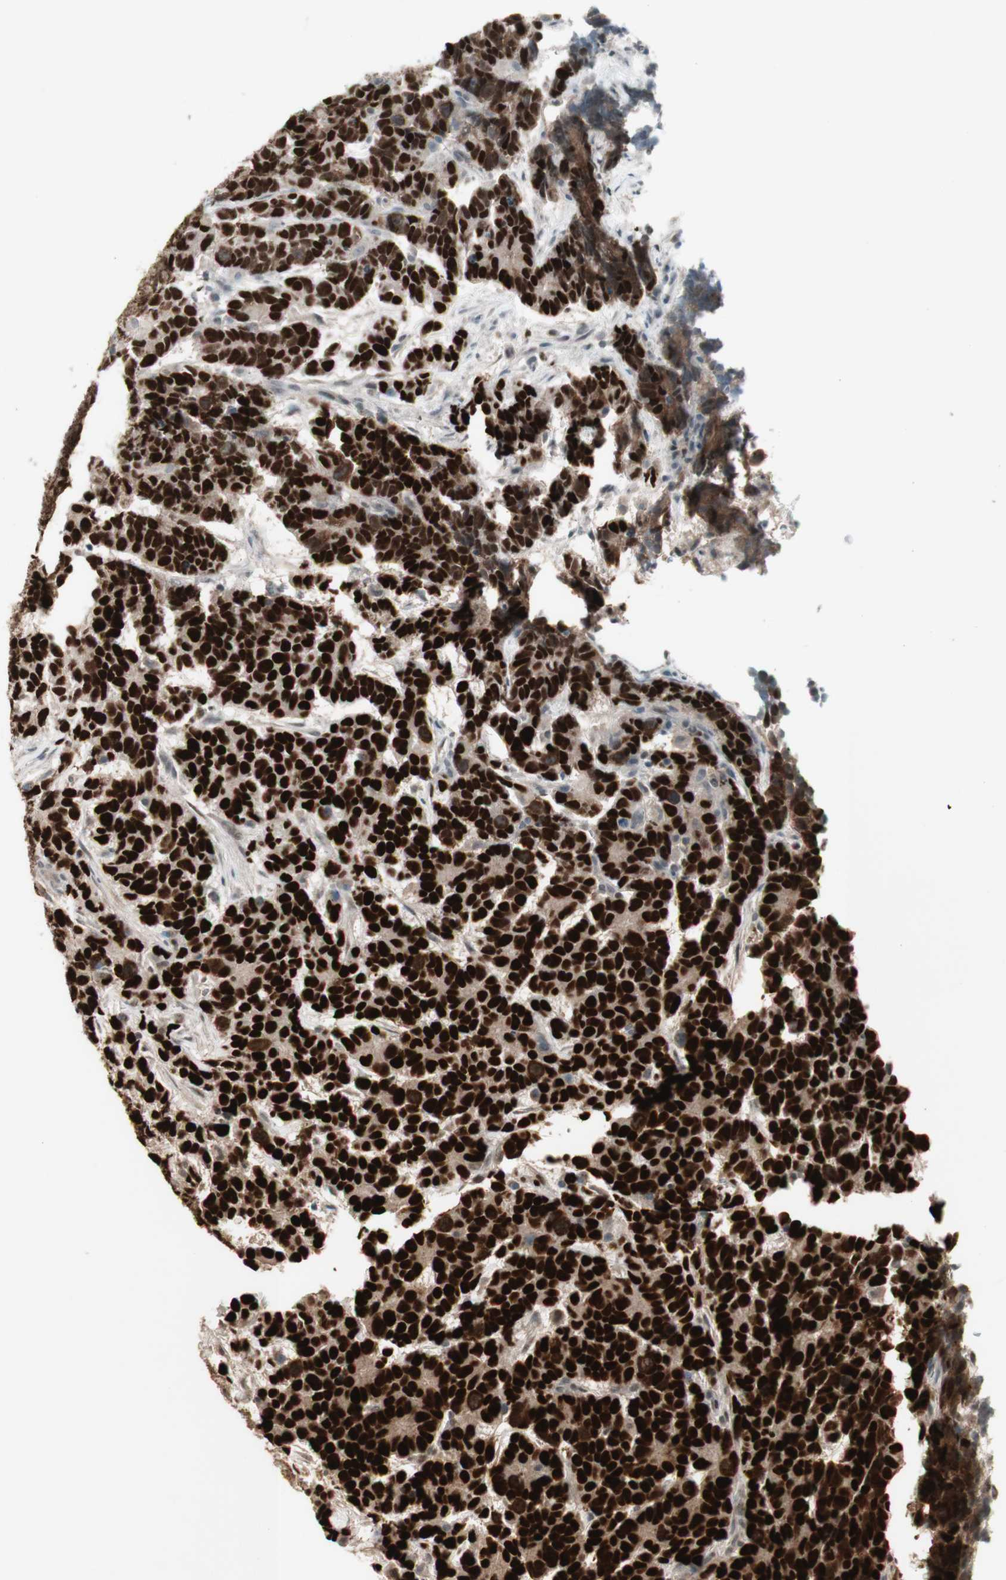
{"staining": {"intensity": "strong", "quantity": ">75%", "location": "nuclear"}, "tissue": "testis cancer", "cell_type": "Tumor cells", "image_type": "cancer", "snomed": [{"axis": "morphology", "description": "Carcinoma, Embryonal, NOS"}, {"axis": "topography", "description": "Testis"}], "caption": "Brown immunohistochemical staining in embryonal carcinoma (testis) reveals strong nuclear expression in about >75% of tumor cells.", "gene": "MSH6", "patient": {"sex": "male", "age": 26}}